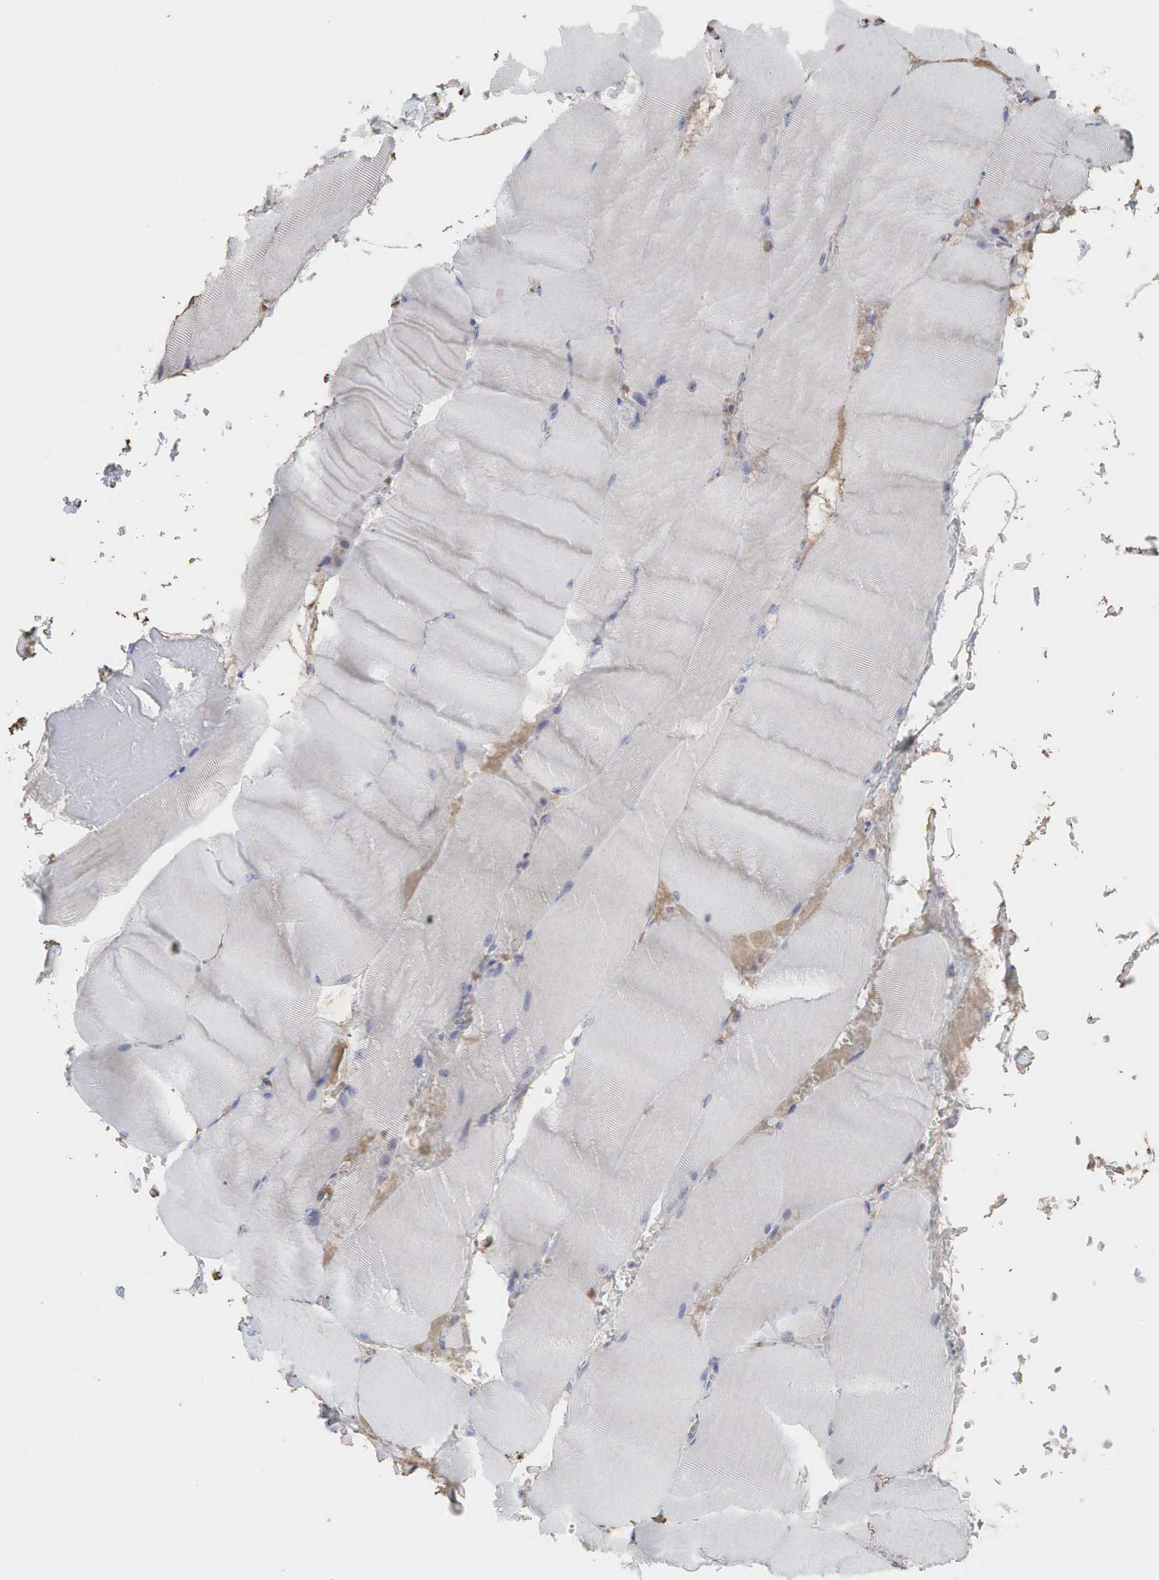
{"staining": {"intensity": "negative", "quantity": "none", "location": "none"}, "tissue": "skeletal muscle", "cell_type": "Myocytes", "image_type": "normal", "snomed": [{"axis": "morphology", "description": "Normal tissue, NOS"}, {"axis": "topography", "description": "Skeletal muscle"}], "caption": "Human skeletal muscle stained for a protein using IHC shows no positivity in myocytes.", "gene": "DKC1", "patient": {"sex": "male", "age": 71}}